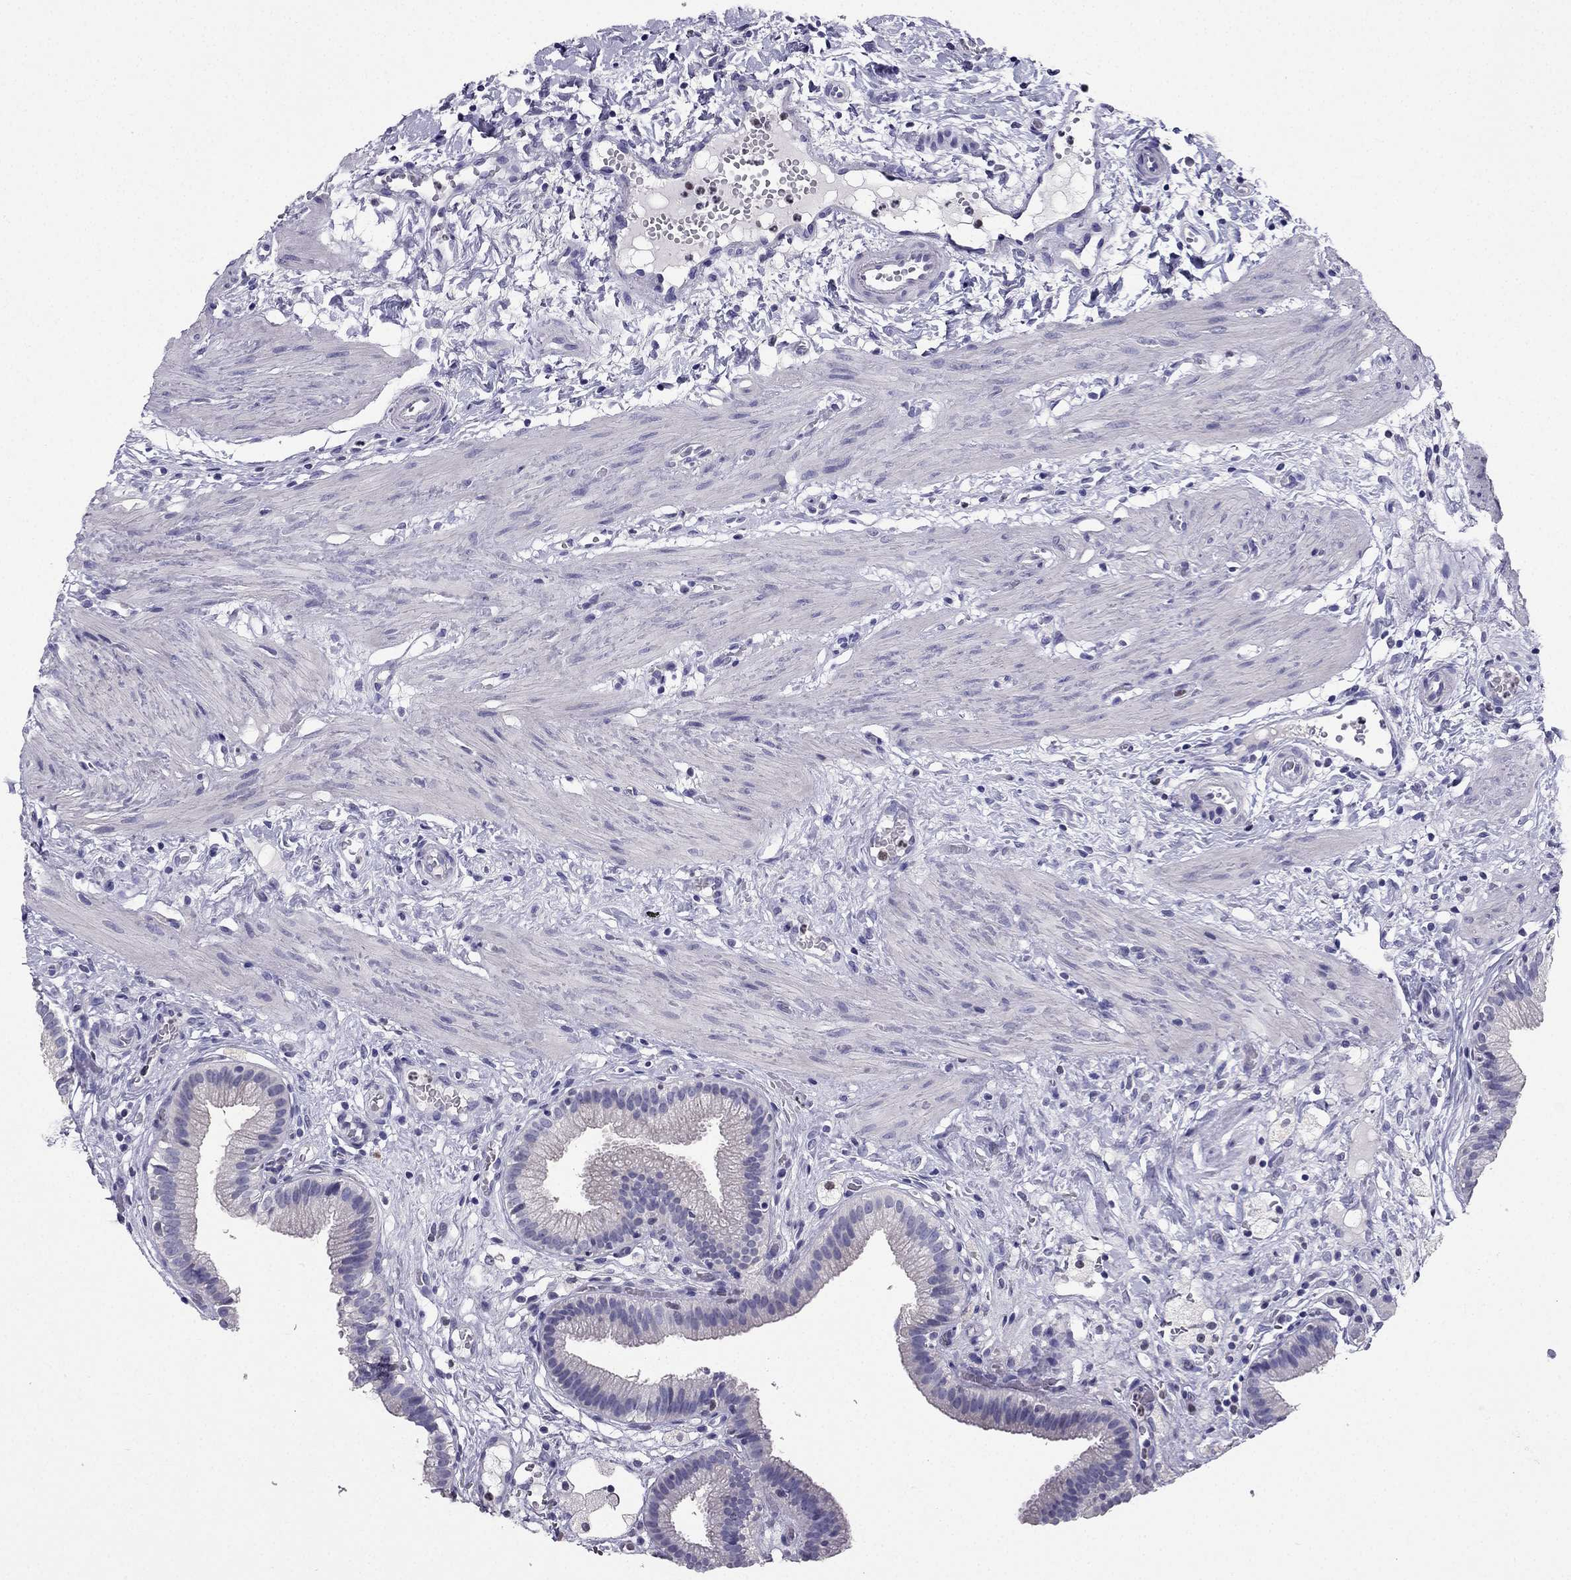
{"staining": {"intensity": "negative", "quantity": "none", "location": "none"}, "tissue": "gallbladder", "cell_type": "Glandular cells", "image_type": "normal", "snomed": [{"axis": "morphology", "description": "Normal tissue, NOS"}, {"axis": "topography", "description": "Gallbladder"}], "caption": "A high-resolution histopathology image shows immunohistochemistry (IHC) staining of normal gallbladder, which displays no significant positivity in glandular cells. Nuclei are stained in blue.", "gene": "ARID3A", "patient": {"sex": "female", "age": 24}}